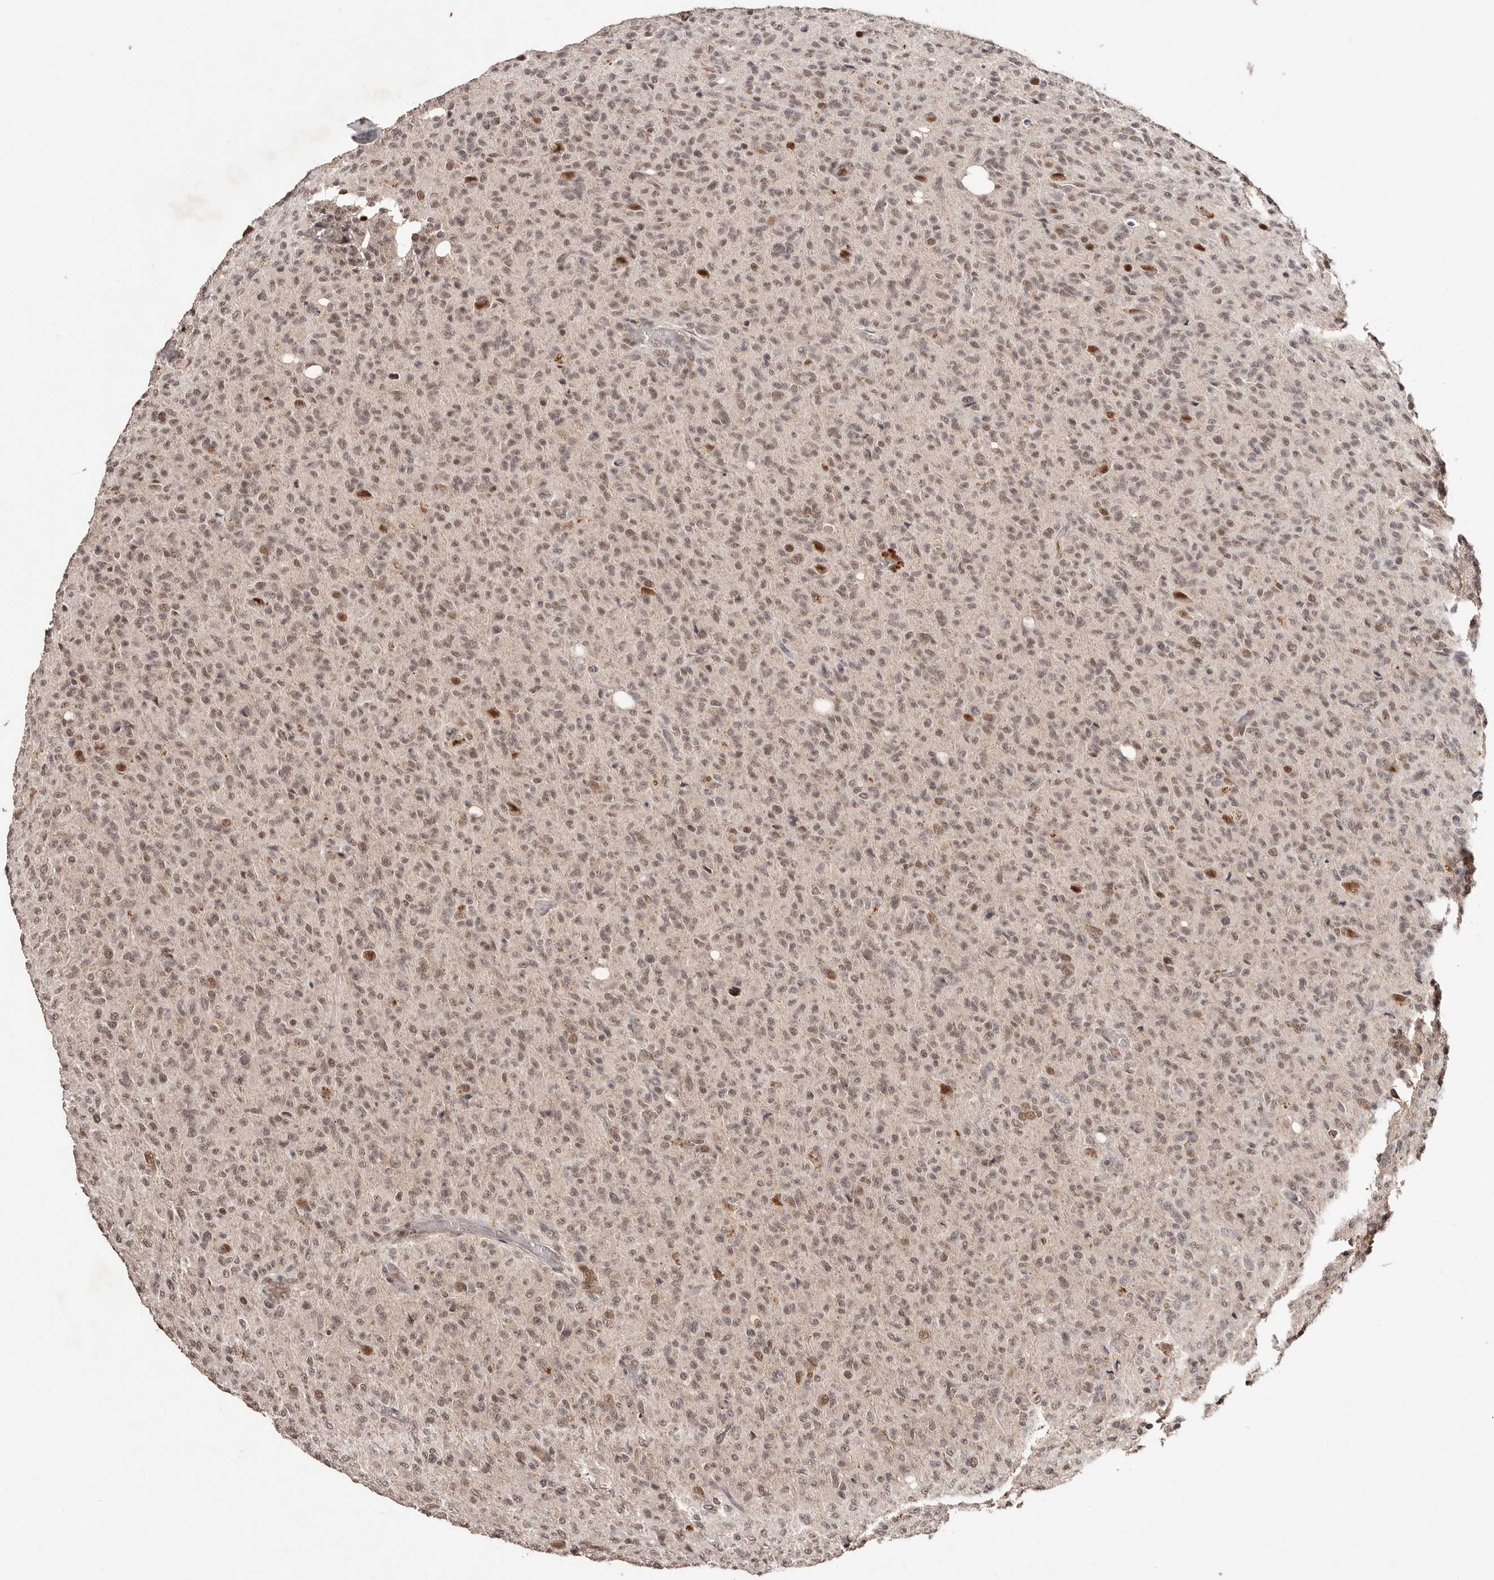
{"staining": {"intensity": "moderate", "quantity": ">75%", "location": "nuclear"}, "tissue": "glioma", "cell_type": "Tumor cells", "image_type": "cancer", "snomed": [{"axis": "morphology", "description": "Glioma, malignant, High grade"}, {"axis": "topography", "description": "Brain"}], "caption": "Glioma stained with DAB (3,3'-diaminobenzidine) IHC displays medium levels of moderate nuclear positivity in approximately >75% of tumor cells.", "gene": "BICRAL", "patient": {"sex": "female", "age": 57}}